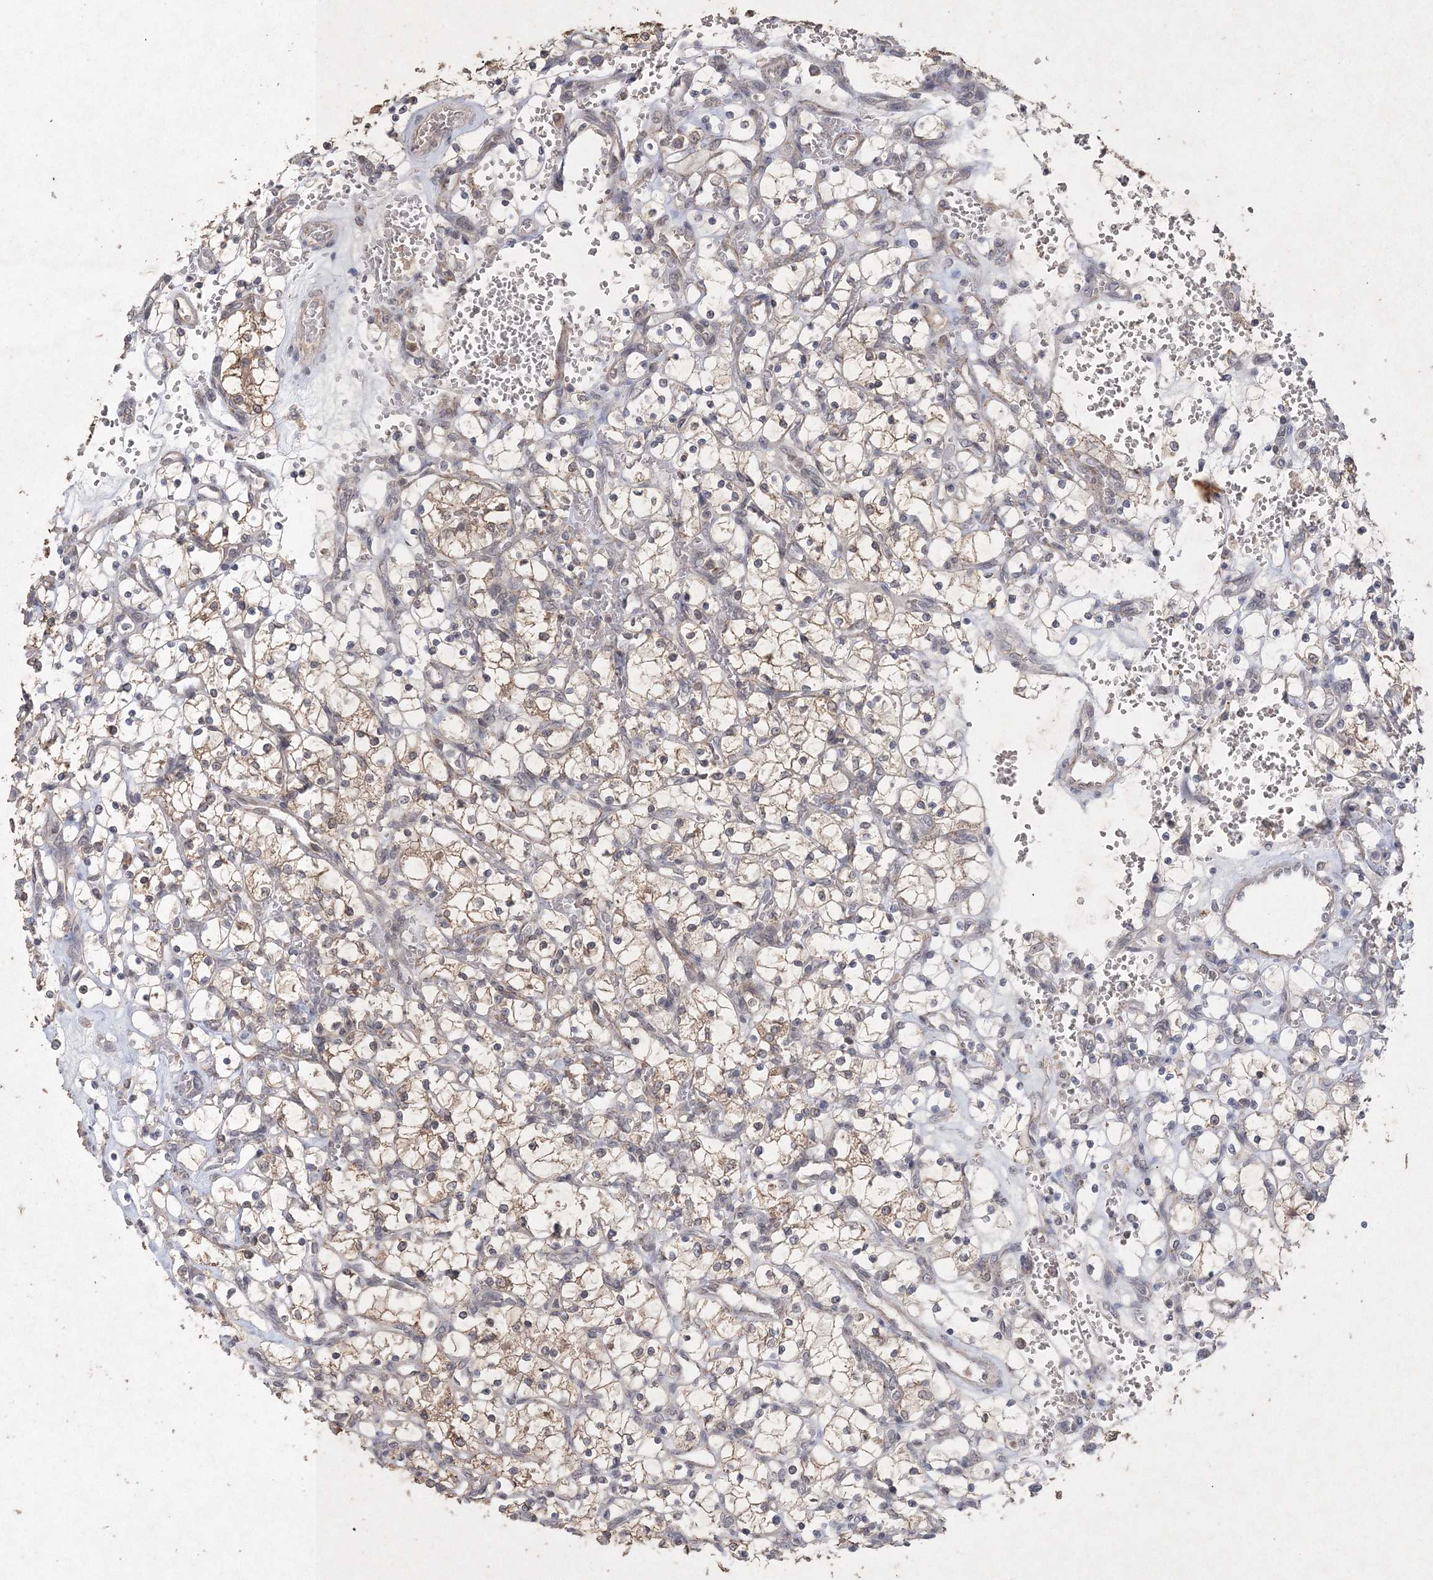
{"staining": {"intensity": "weak", "quantity": "25%-75%", "location": "cytoplasmic/membranous"}, "tissue": "renal cancer", "cell_type": "Tumor cells", "image_type": "cancer", "snomed": [{"axis": "morphology", "description": "Adenocarcinoma, NOS"}, {"axis": "topography", "description": "Kidney"}], "caption": "A brown stain highlights weak cytoplasmic/membranous positivity of a protein in renal adenocarcinoma tumor cells. The staining is performed using DAB (3,3'-diaminobenzidine) brown chromogen to label protein expression. The nuclei are counter-stained blue using hematoxylin.", "gene": "UIMC1", "patient": {"sex": "female", "age": 69}}